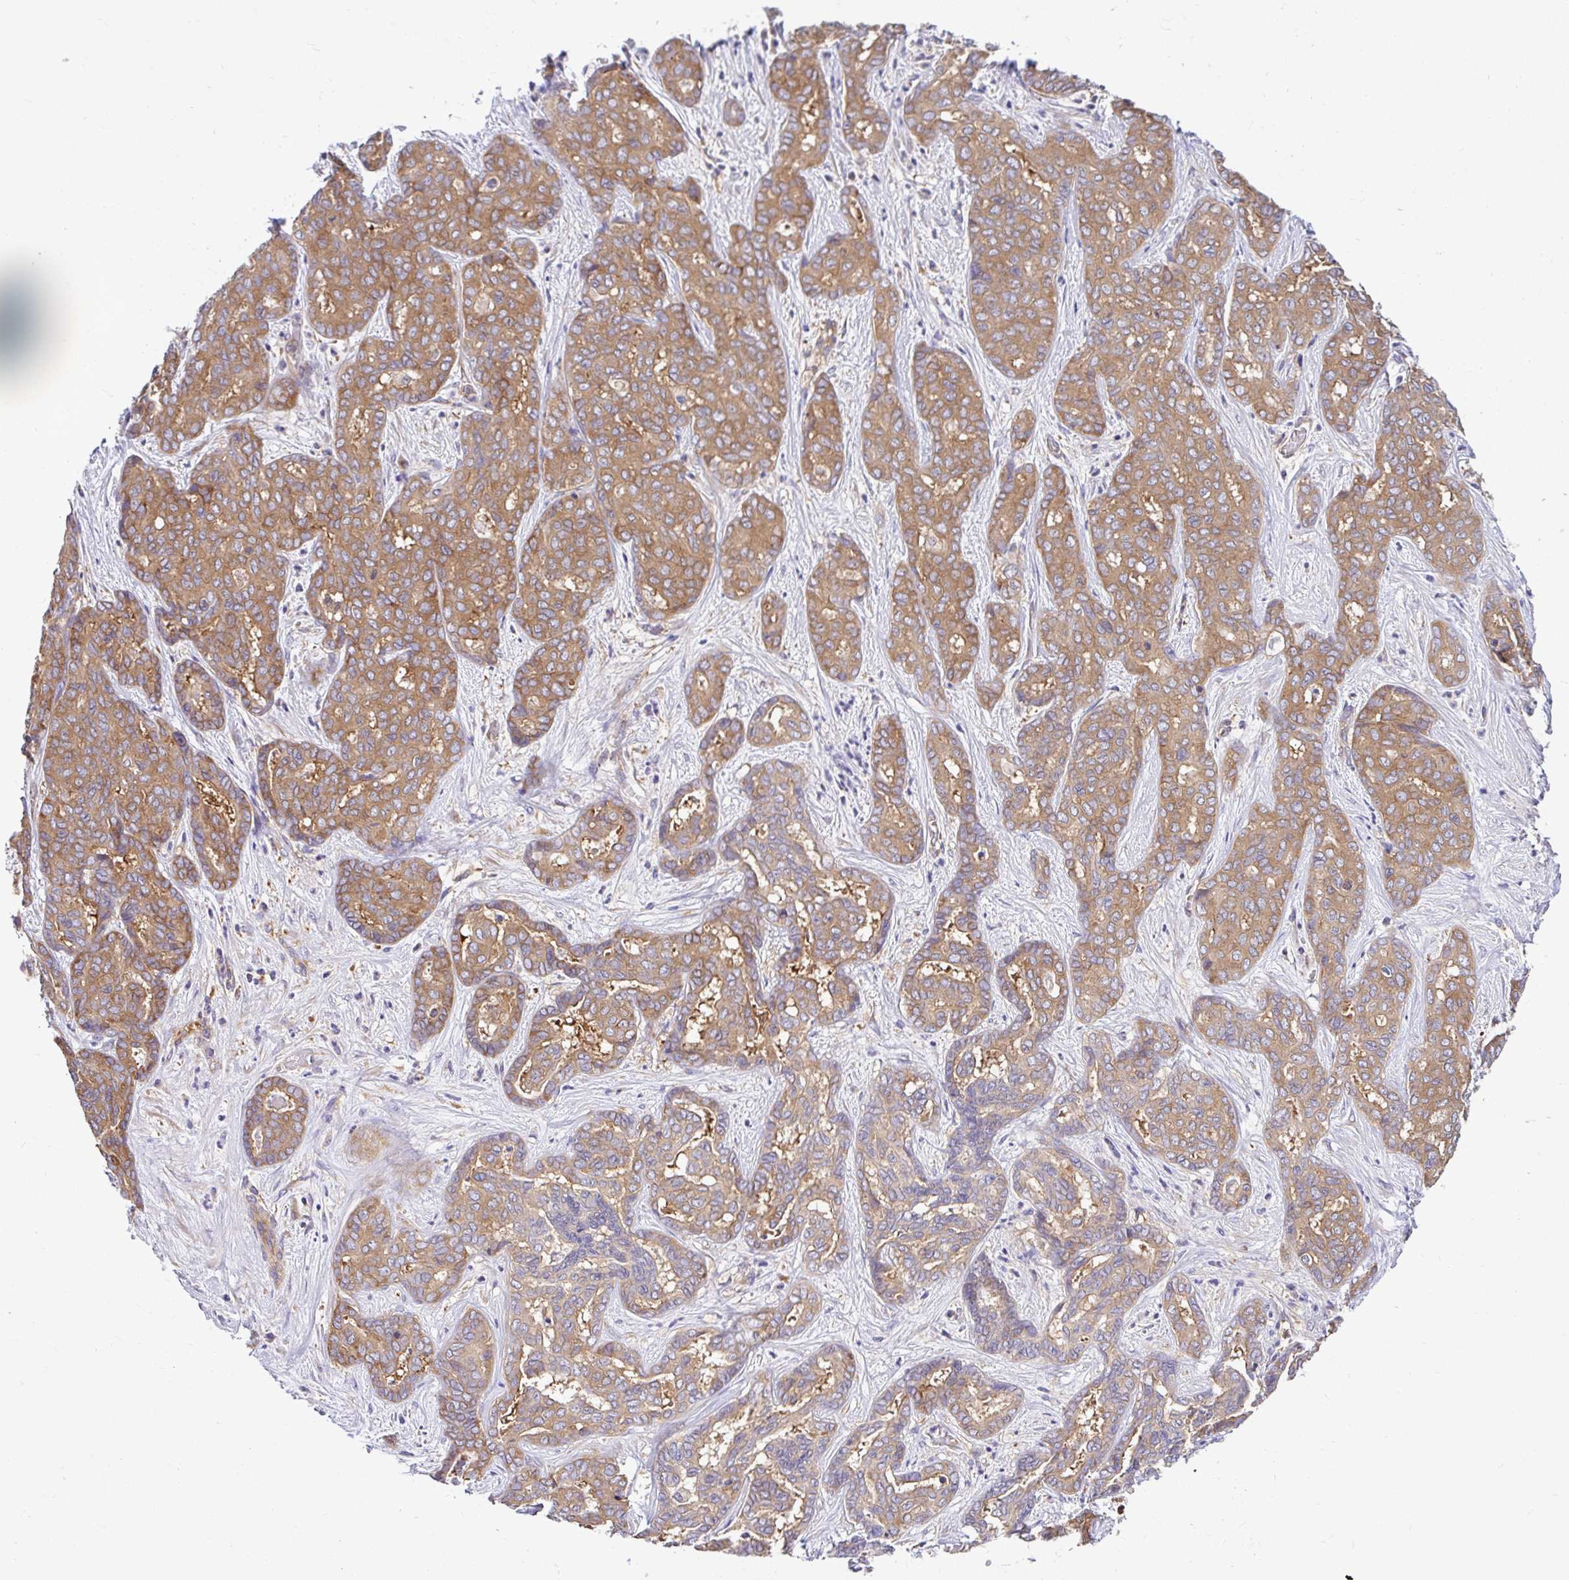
{"staining": {"intensity": "moderate", "quantity": ">75%", "location": "cytoplasmic/membranous"}, "tissue": "liver cancer", "cell_type": "Tumor cells", "image_type": "cancer", "snomed": [{"axis": "morphology", "description": "Cholangiocarcinoma"}, {"axis": "topography", "description": "Liver"}], "caption": "High-power microscopy captured an immunohistochemistry image of cholangiocarcinoma (liver), revealing moderate cytoplasmic/membranous positivity in about >75% of tumor cells.", "gene": "LARS1", "patient": {"sex": "female", "age": 64}}